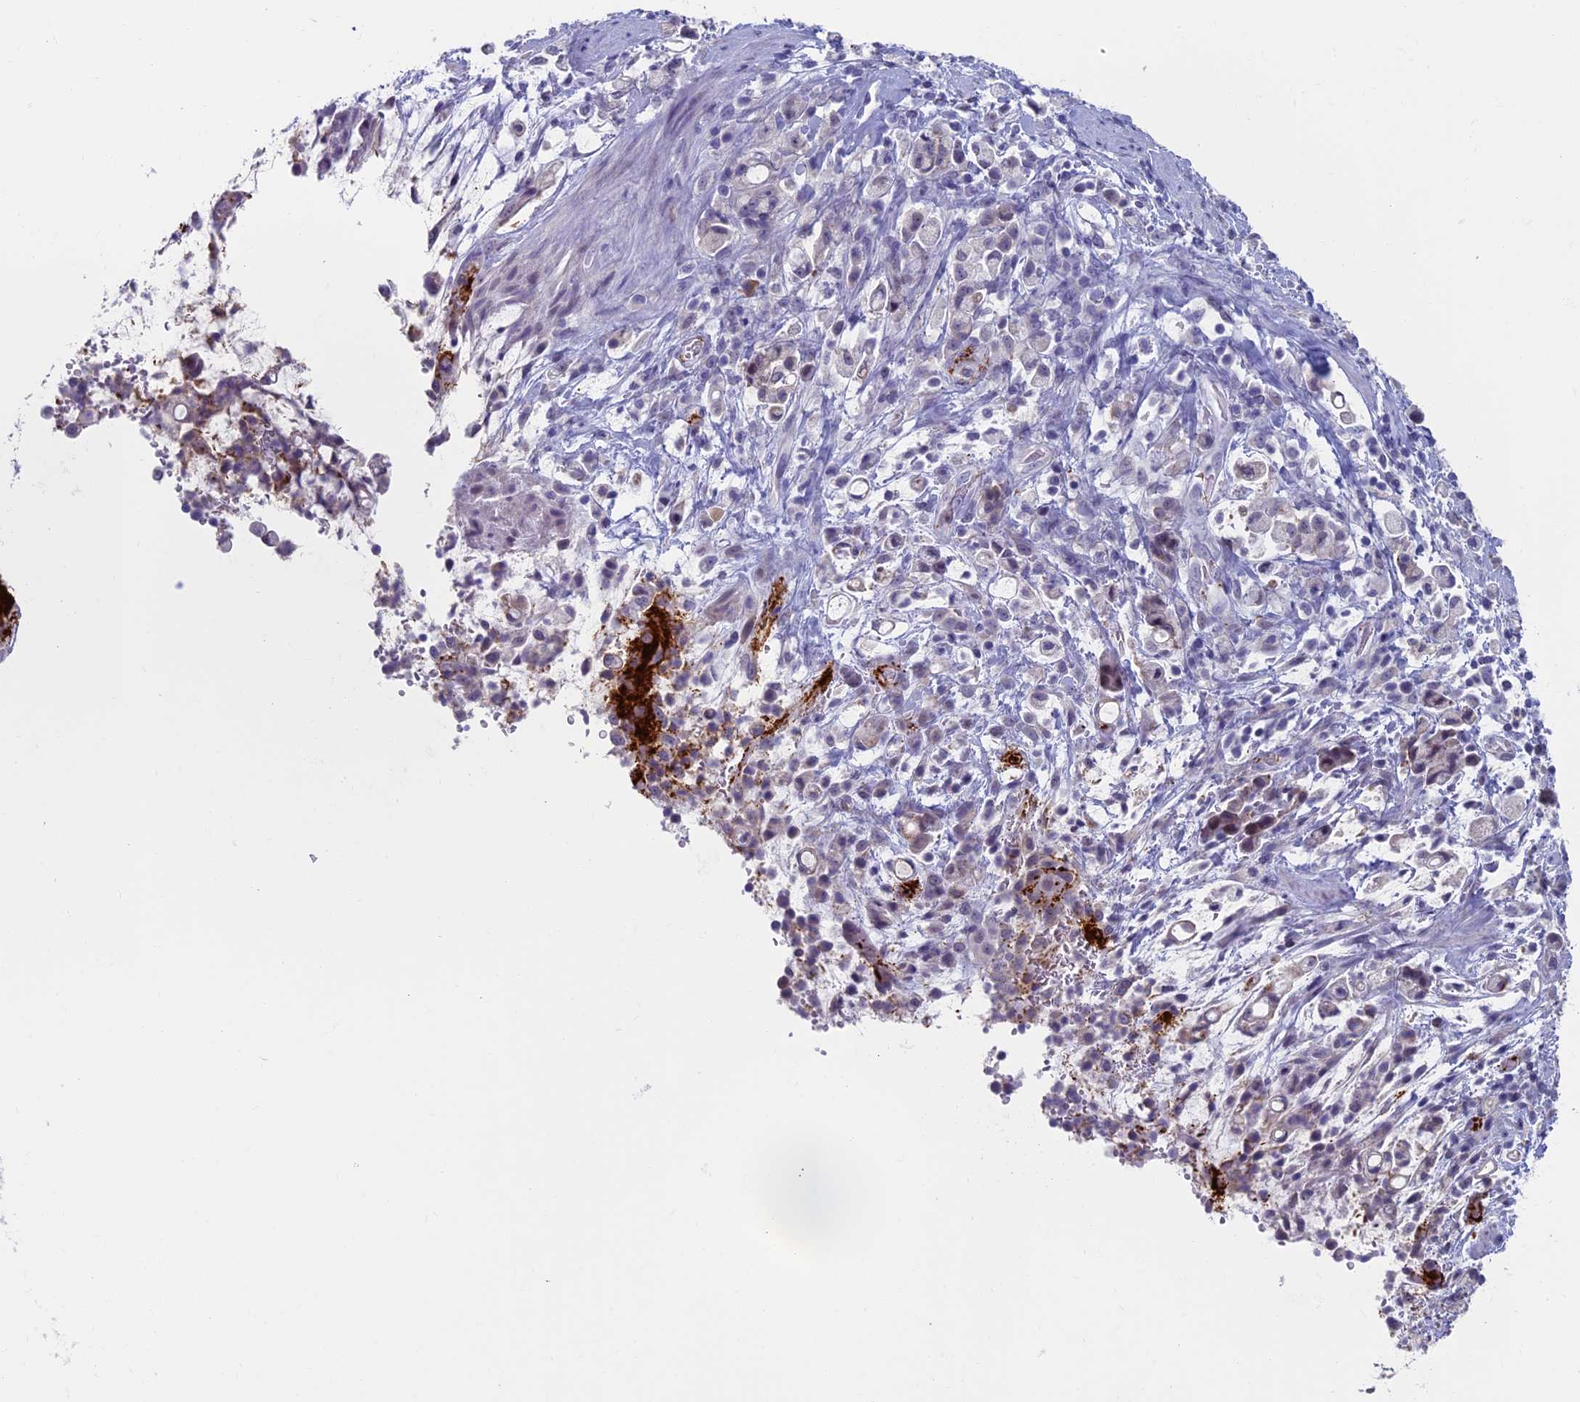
{"staining": {"intensity": "negative", "quantity": "none", "location": "none"}, "tissue": "stomach cancer", "cell_type": "Tumor cells", "image_type": "cancer", "snomed": [{"axis": "morphology", "description": "Adenocarcinoma, NOS"}, {"axis": "topography", "description": "Stomach"}], "caption": "The immunohistochemistry (IHC) image has no significant positivity in tumor cells of stomach cancer (adenocarcinoma) tissue.", "gene": "AIFM2", "patient": {"sex": "female", "age": 60}}